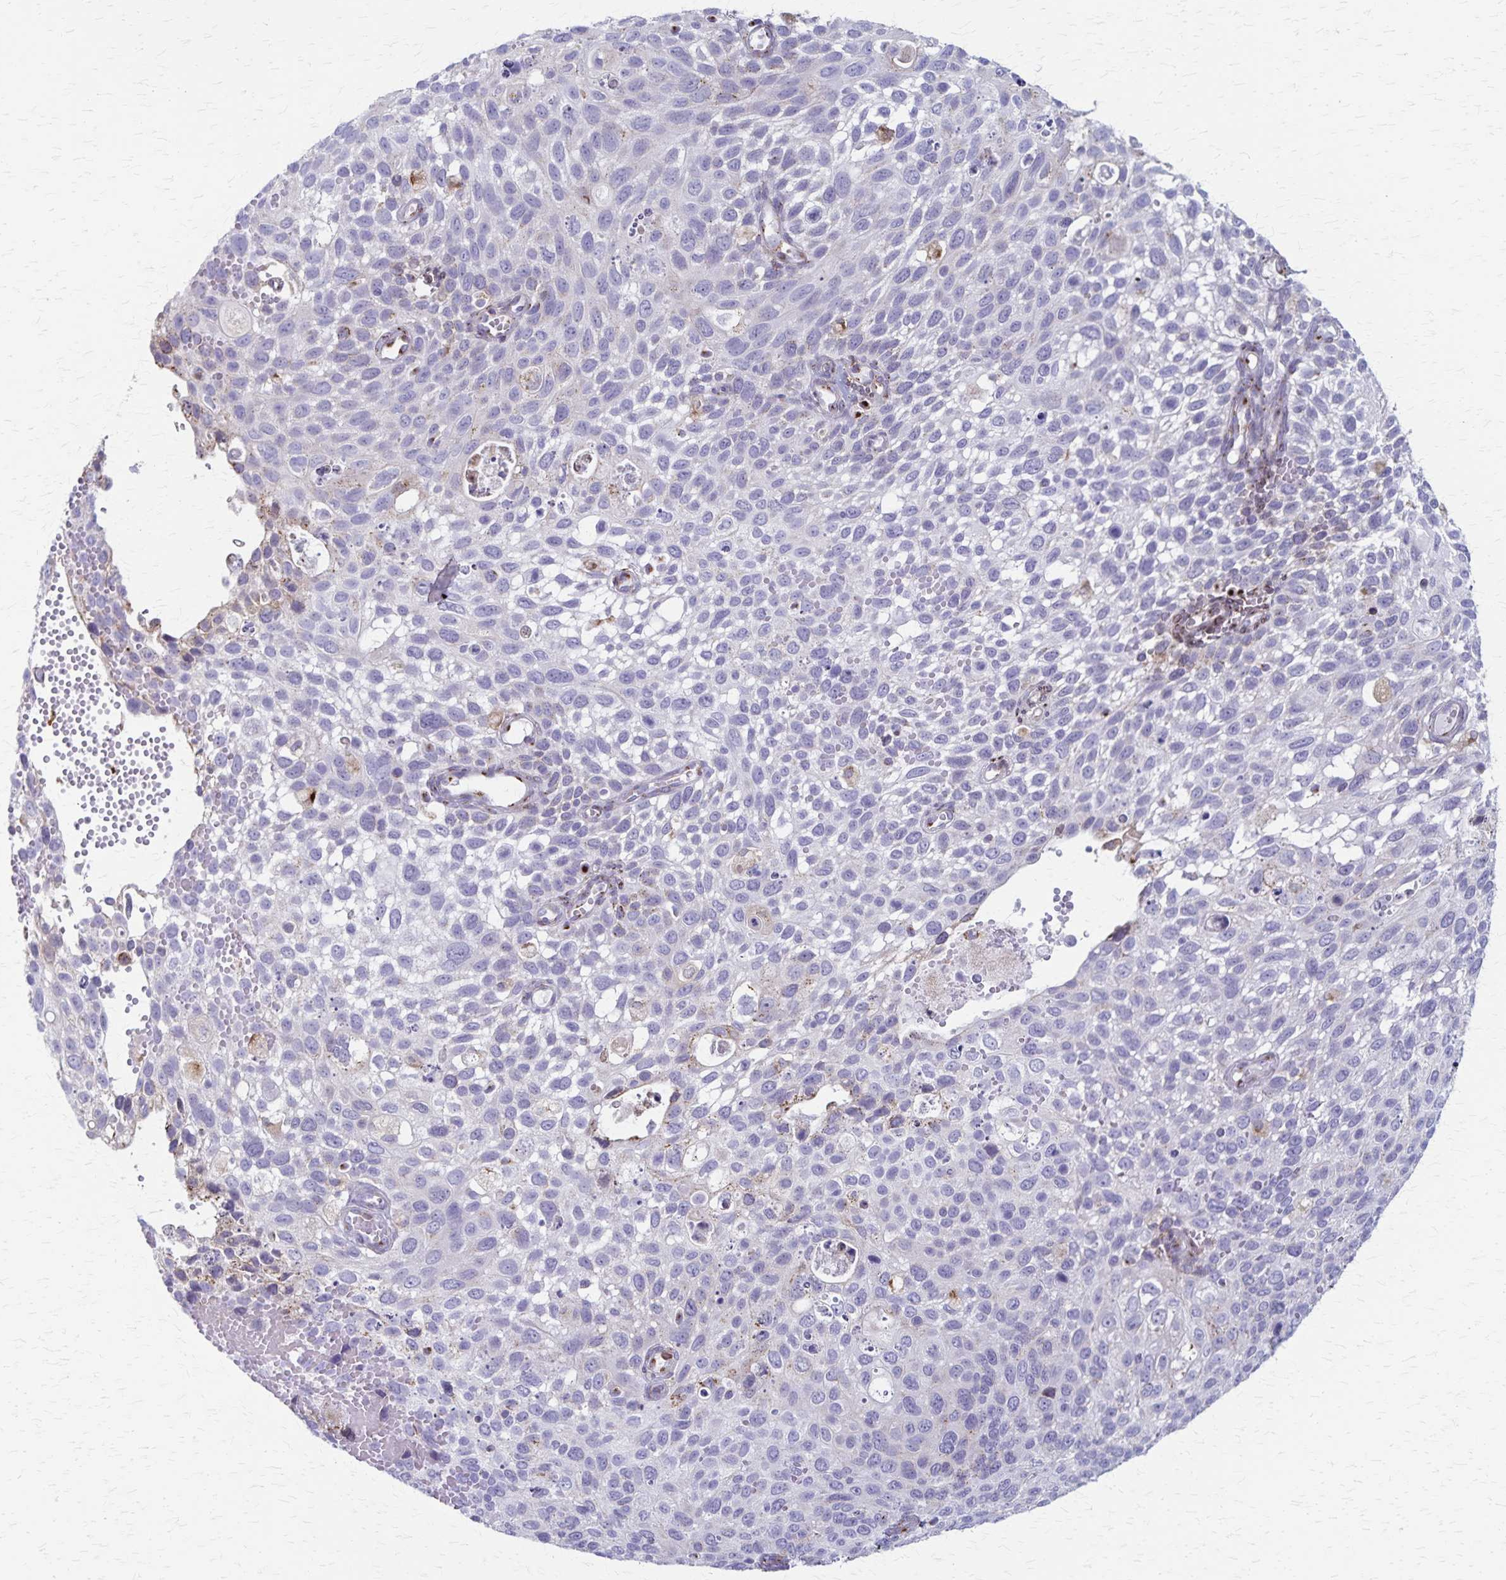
{"staining": {"intensity": "negative", "quantity": "none", "location": "none"}, "tissue": "cervical cancer", "cell_type": "Tumor cells", "image_type": "cancer", "snomed": [{"axis": "morphology", "description": "Squamous cell carcinoma, NOS"}, {"axis": "topography", "description": "Cervix"}], "caption": "Tumor cells show no significant staining in cervical squamous cell carcinoma.", "gene": "MCFD2", "patient": {"sex": "female", "age": 70}}